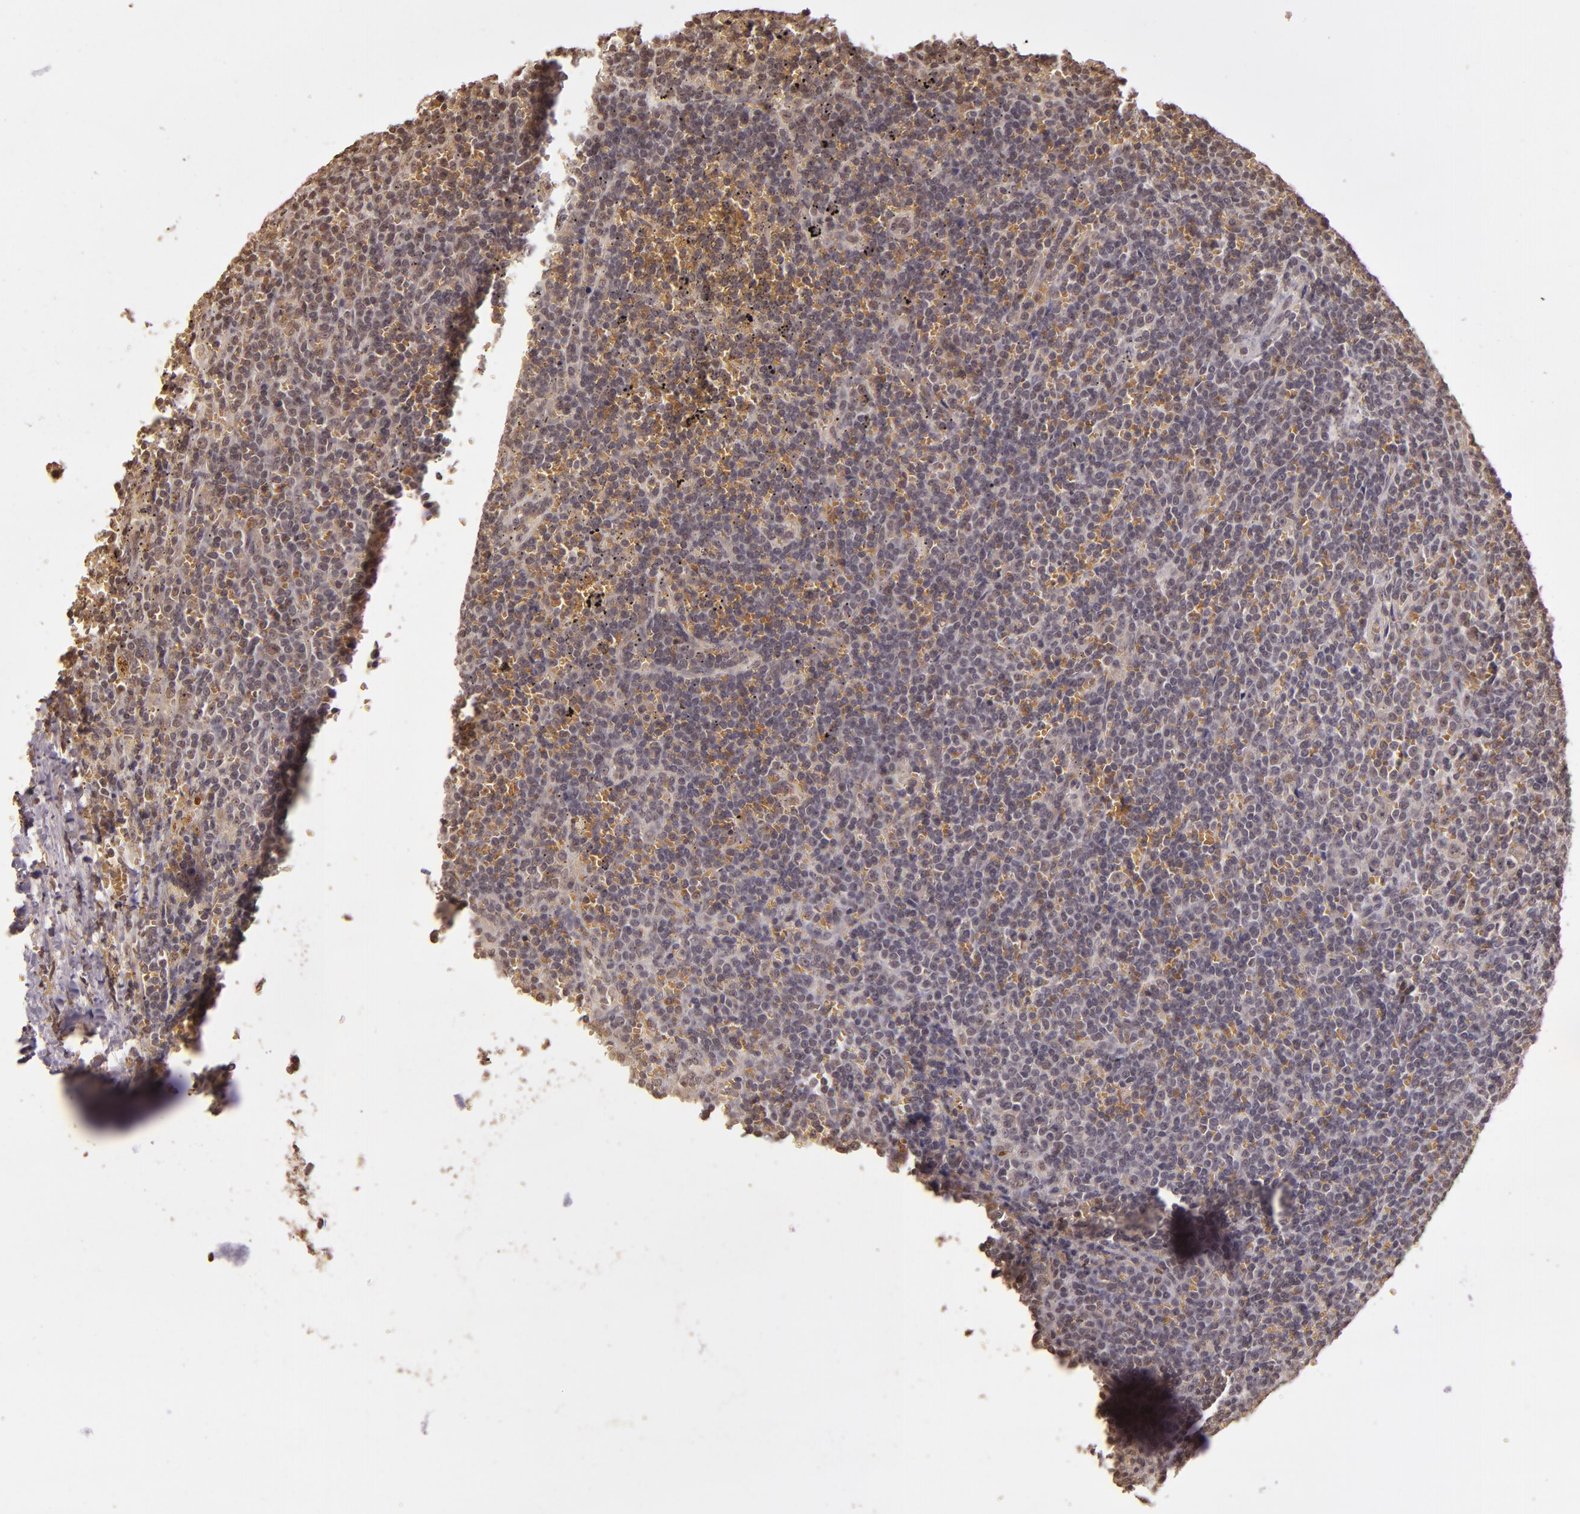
{"staining": {"intensity": "weak", "quantity": "25%-75%", "location": "cytoplasmic/membranous,nuclear"}, "tissue": "lymphoma", "cell_type": "Tumor cells", "image_type": "cancer", "snomed": [{"axis": "morphology", "description": "Malignant lymphoma, non-Hodgkin's type, Low grade"}, {"axis": "topography", "description": "Spleen"}], "caption": "A brown stain highlights weak cytoplasmic/membranous and nuclear expression of a protein in lymphoma tumor cells.", "gene": "CUL1", "patient": {"sex": "male", "age": 80}}